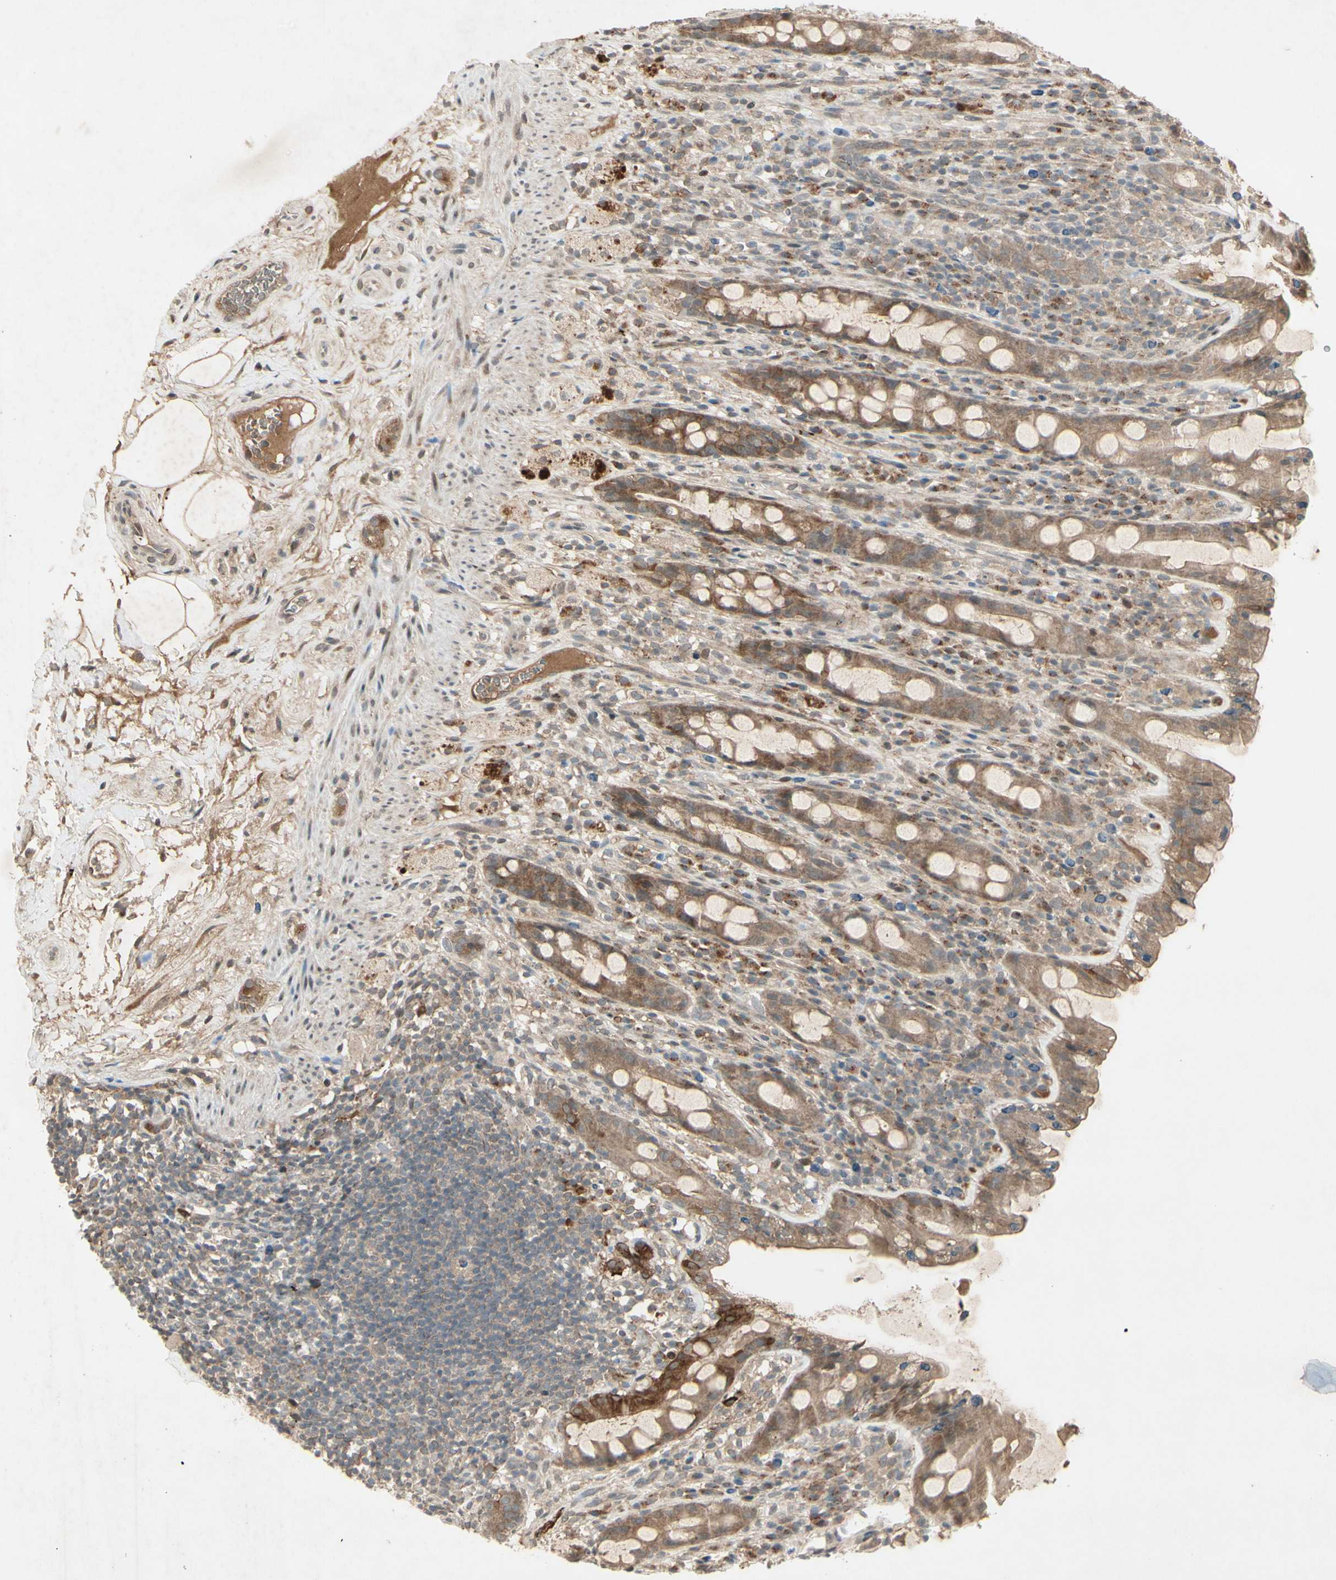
{"staining": {"intensity": "moderate", "quantity": ">75%", "location": "cytoplasmic/membranous"}, "tissue": "rectum", "cell_type": "Glandular cells", "image_type": "normal", "snomed": [{"axis": "morphology", "description": "Normal tissue, NOS"}, {"axis": "topography", "description": "Rectum"}], "caption": "Brown immunohistochemical staining in unremarkable rectum reveals moderate cytoplasmic/membranous staining in about >75% of glandular cells.", "gene": "FHDC1", "patient": {"sex": "male", "age": 44}}